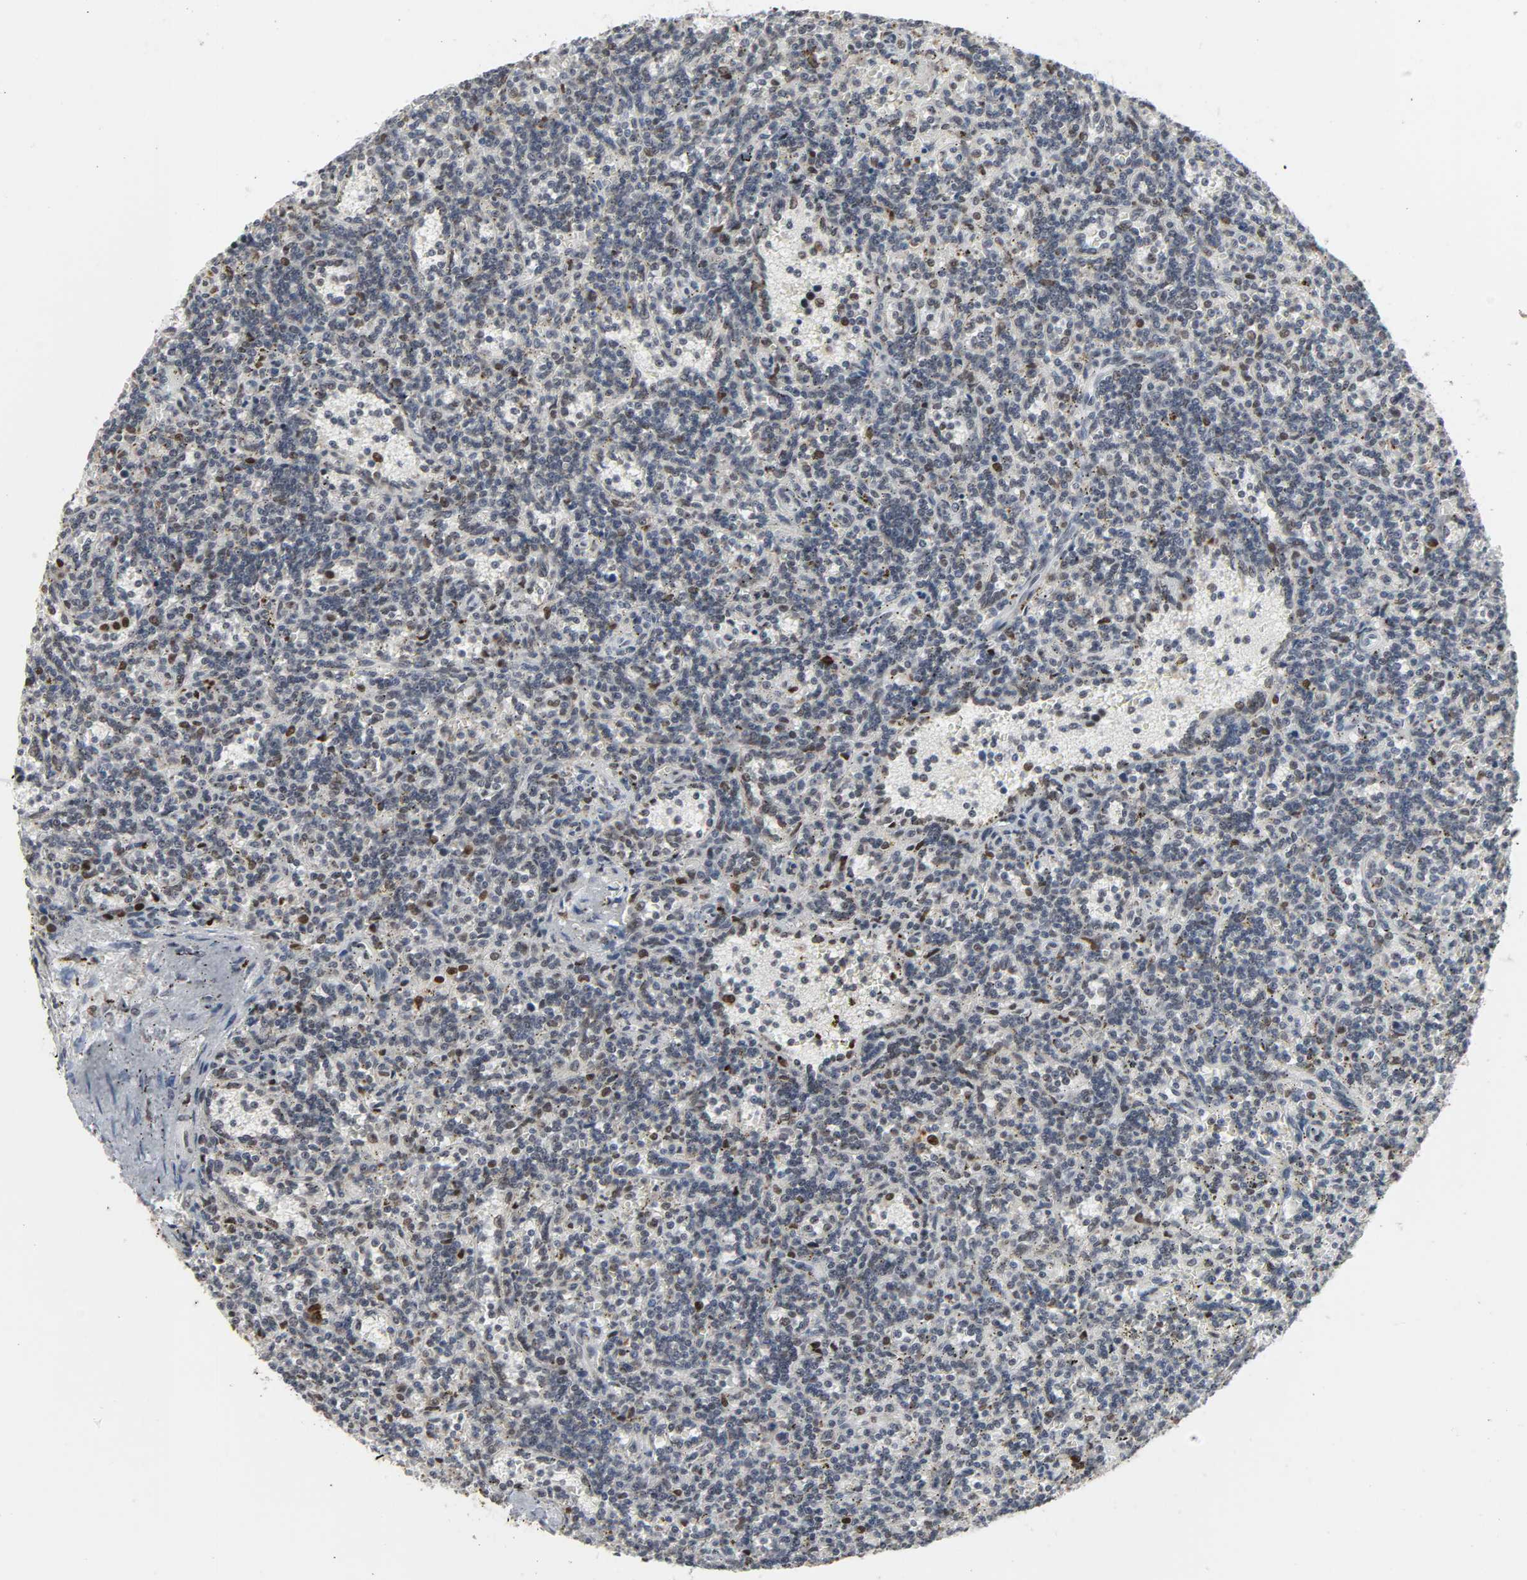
{"staining": {"intensity": "weak", "quantity": "<25%", "location": "nuclear"}, "tissue": "lymphoma", "cell_type": "Tumor cells", "image_type": "cancer", "snomed": [{"axis": "morphology", "description": "Malignant lymphoma, non-Hodgkin's type, Low grade"}, {"axis": "topography", "description": "Spleen"}], "caption": "Tumor cells show no significant expression in low-grade malignant lymphoma, non-Hodgkin's type.", "gene": "DAZAP1", "patient": {"sex": "male", "age": 73}}